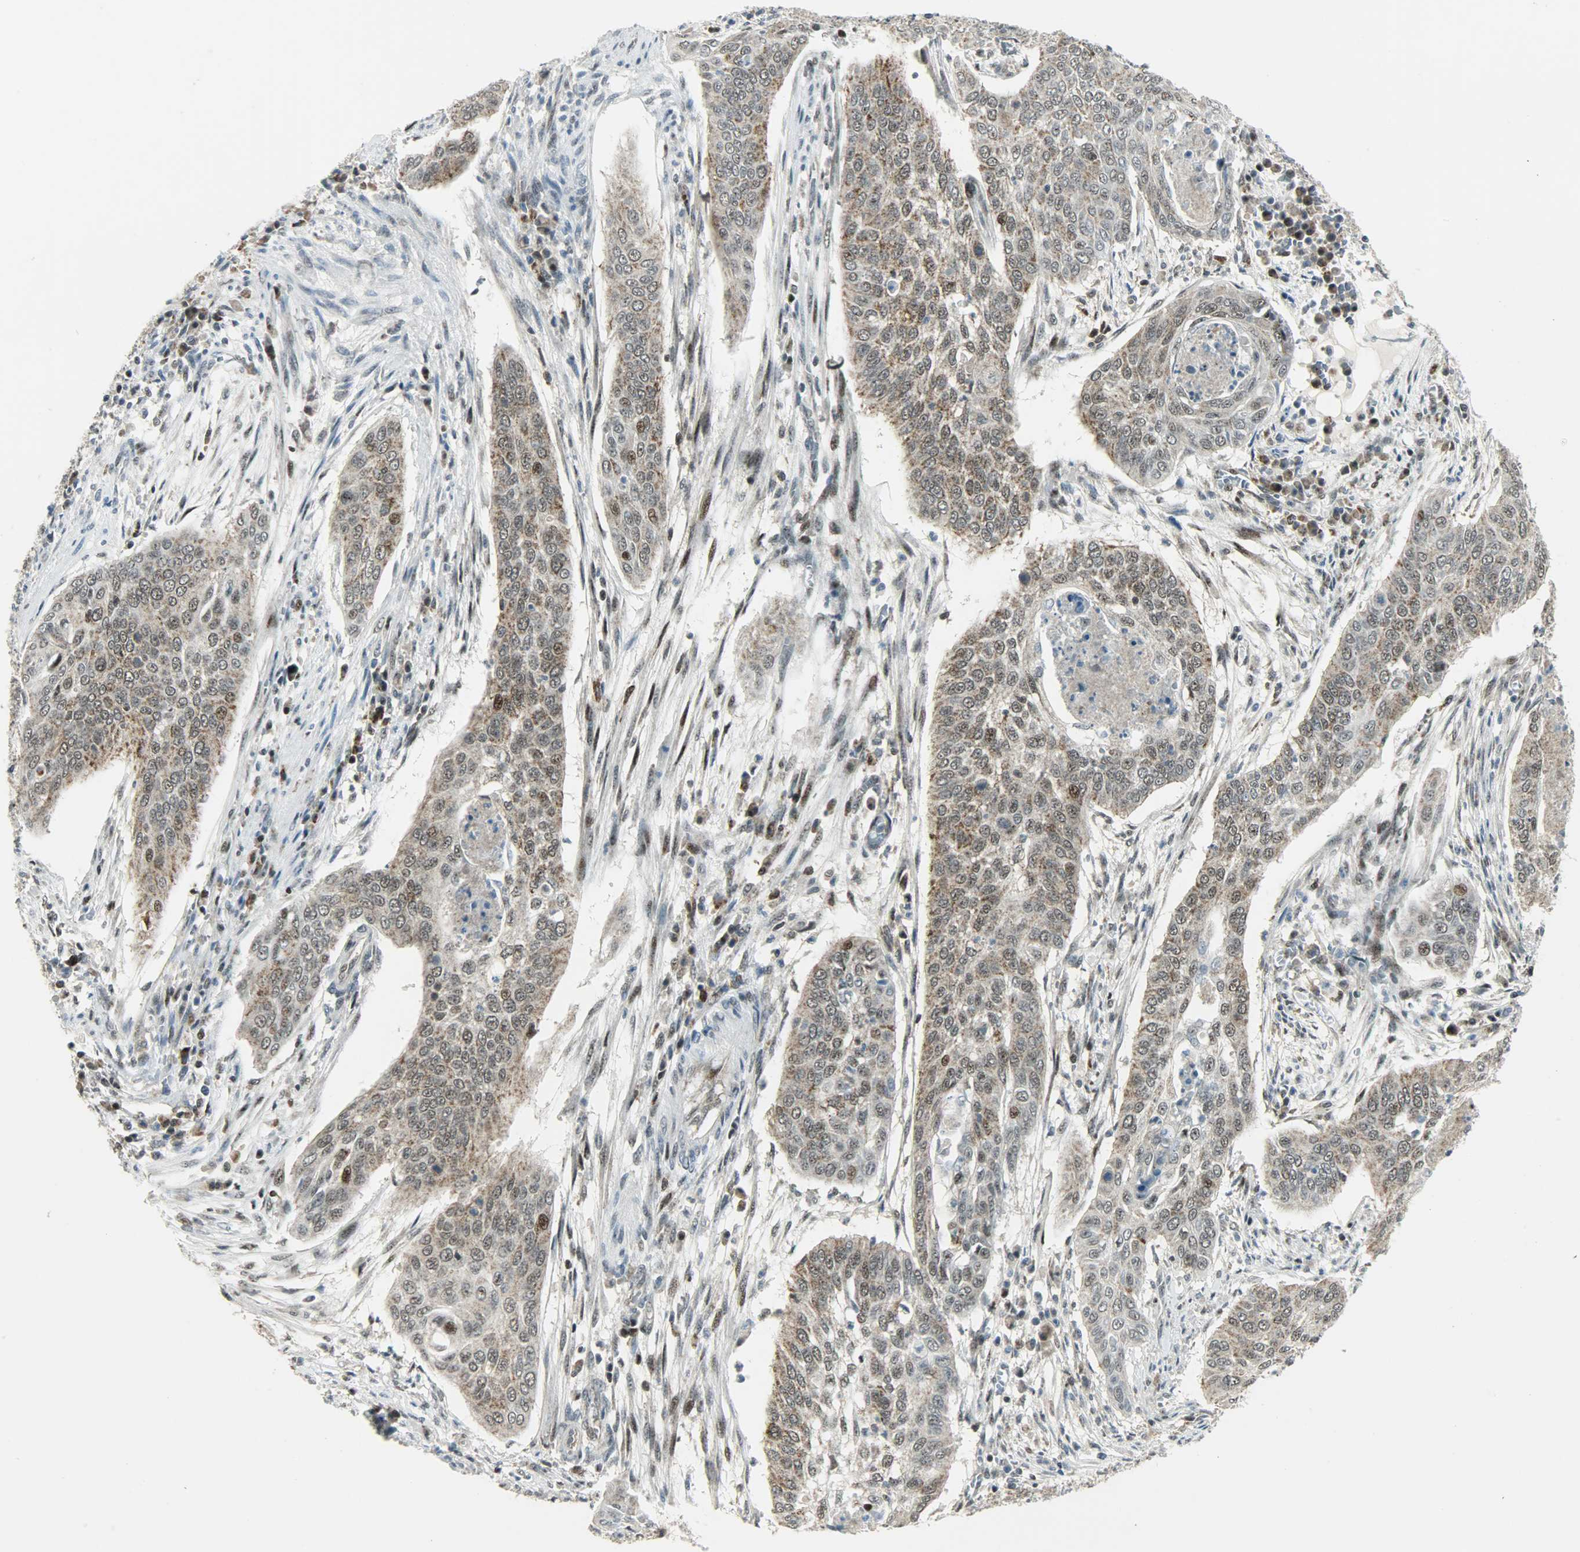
{"staining": {"intensity": "strong", "quantity": ">75%", "location": "cytoplasmic/membranous,nuclear"}, "tissue": "cervical cancer", "cell_type": "Tumor cells", "image_type": "cancer", "snomed": [{"axis": "morphology", "description": "Squamous cell carcinoma, NOS"}, {"axis": "topography", "description": "Cervix"}], "caption": "DAB immunohistochemical staining of cervical cancer shows strong cytoplasmic/membranous and nuclear protein expression in about >75% of tumor cells. (DAB (3,3'-diaminobenzidine) IHC with brightfield microscopy, high magnification).", "gene": "IL15", "patient": {"sex": "female", "age": 39}}